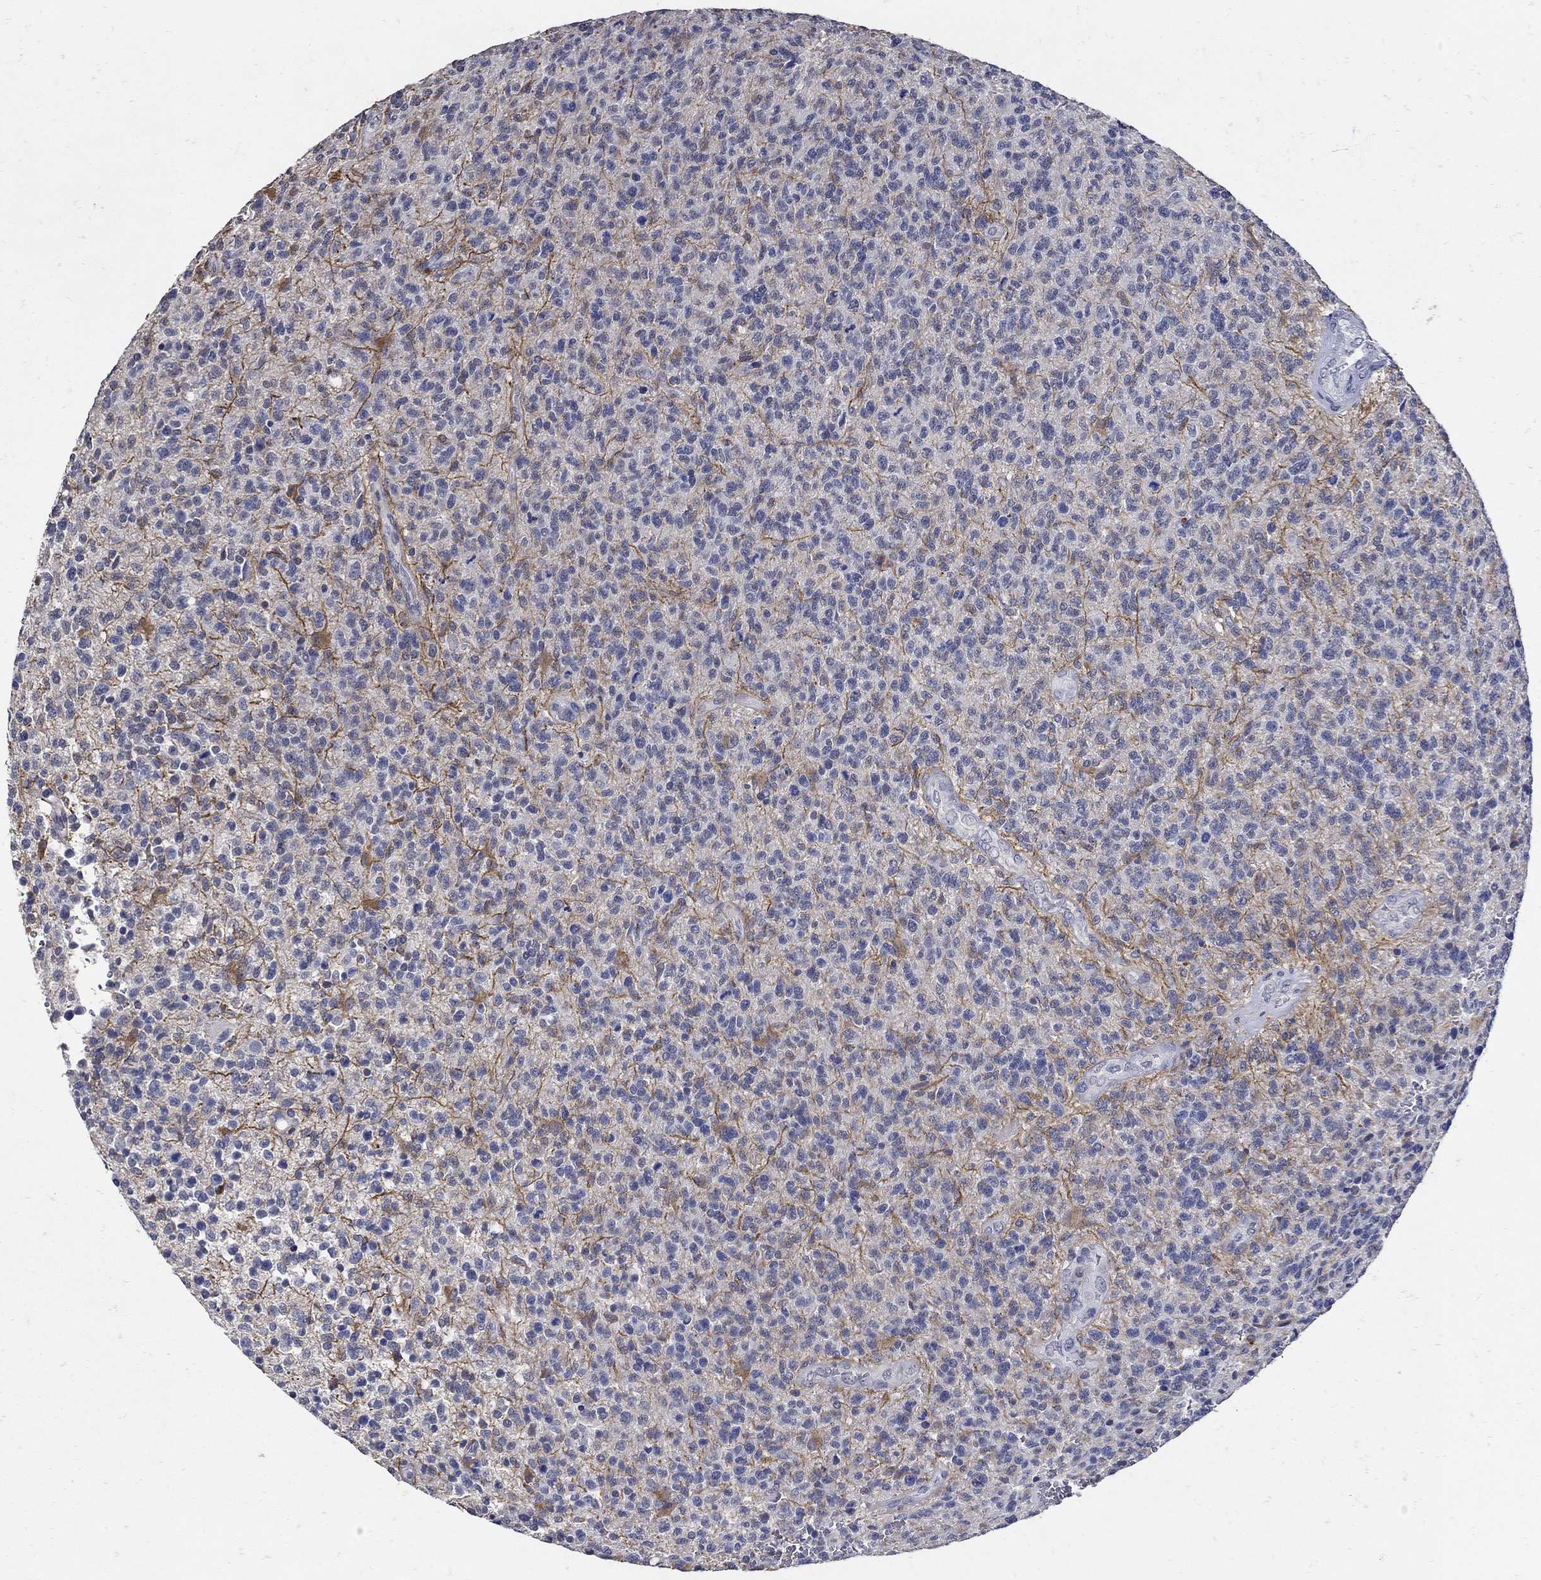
{"staining": {"intensity": "negative", "quantity": "none", "location": "none"}, "tissue": "glioma", "cell_type": "Tumor cells", "image_type": "cancer", "snomed": [{"axis": "morphology", "description": "Glioma, malignant, High grade"}, {"axis": "topography", "description": "Brain"}], "caption": "This is an immunohistochemistry image of high-grade glioma (malignant). There is no staining in tumor cells.", "gene": "KCNN3", "patient": {"sex": "male", "age": 56}}